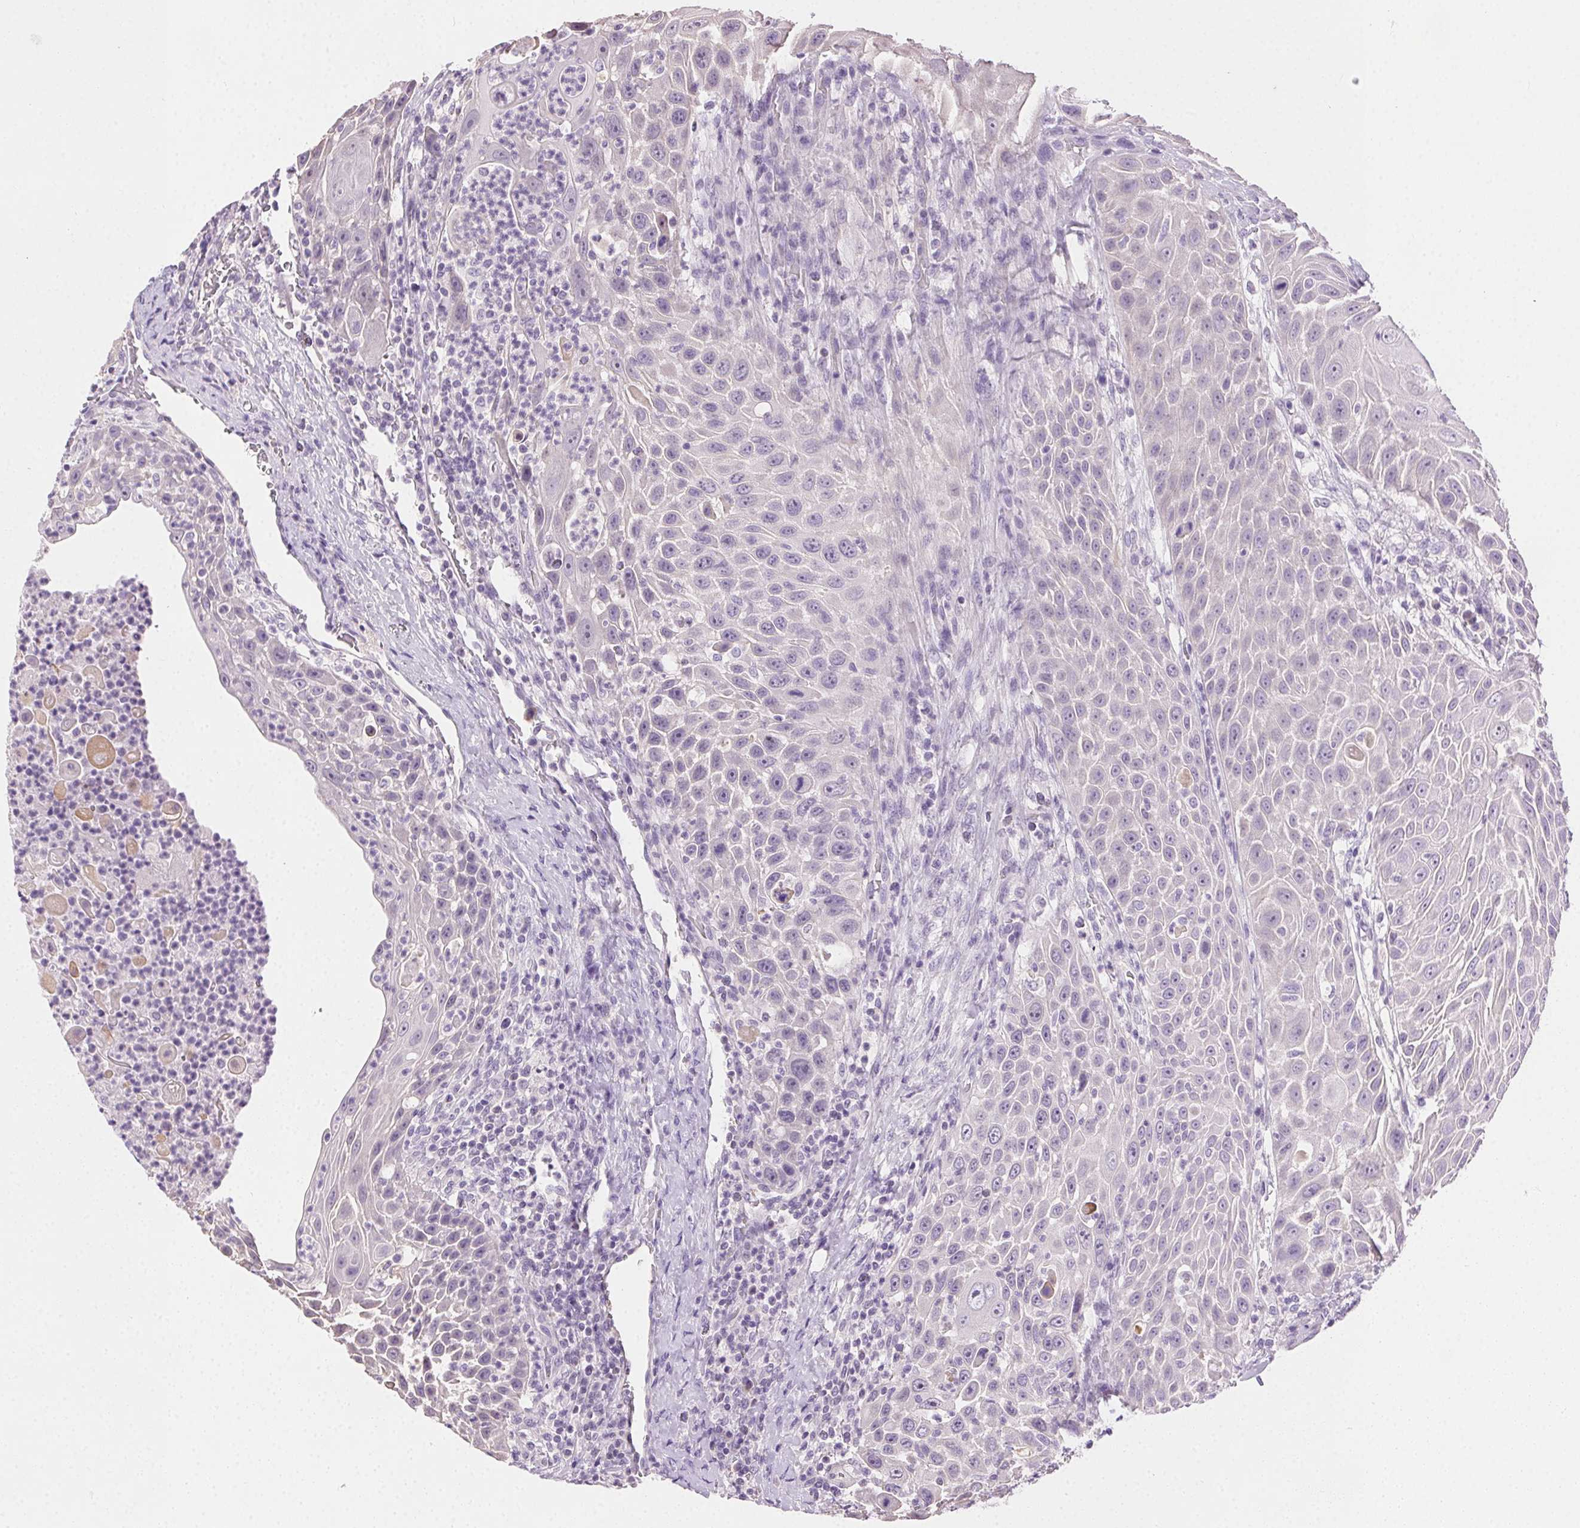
{"staining": {"intensity": "negative", "quantity": "none", "location": "none"}, "tissue": "head and neck cancer", "cell_type": "Tumor cells", "image_type": "cancer", "snomed": [{"axis": "morphology", "description": "Squamous cell carcinoma, NOS"}, {"axis": "topography", "description": "Head-Neck"}], "caption": "Head and neck cancer stained for a protein using IHC shows no staining tumor cells.", "gene": "SYCE2", "patient": {"sex": "male", "age": 69}}